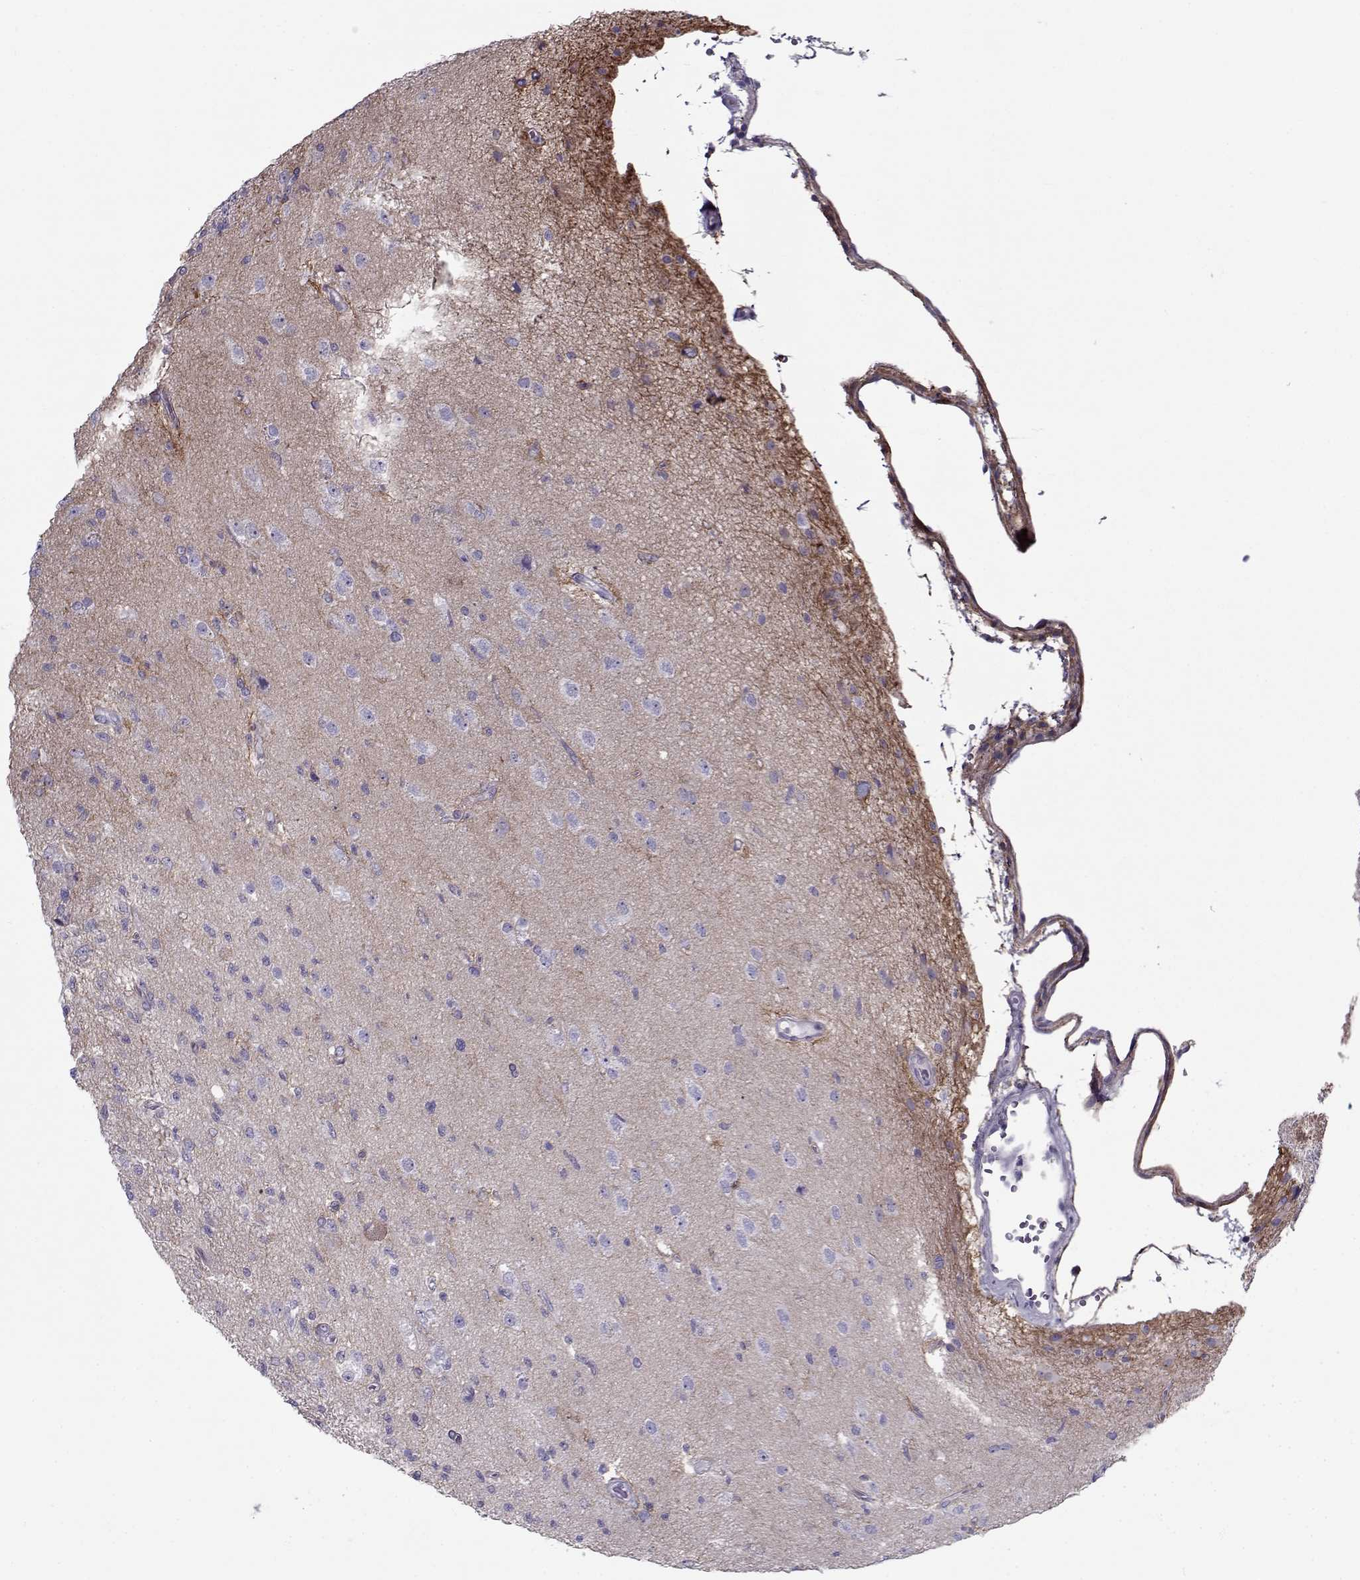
{"staining": {"intensity": "negative", "quantity": "none", "location": "none"}, "tissue": "glioma", "cell_type": "Tumor cells", "image_type": "cancer", "snomed": [{"axis": "morphology", "description": "Glioma, malignant, High grade"}, {"axis": "topography", "description": "Brain"}], "caption": "High magnification brightfield microscopy of glioma stained with DAB (3,3'-diaminobenzidine) (brown) and counterstained with hematoxylin (blue): tumor cells show no significant positivity.", "gene": "PP2D1", "patient": {"sex": "male", "age": 56}}